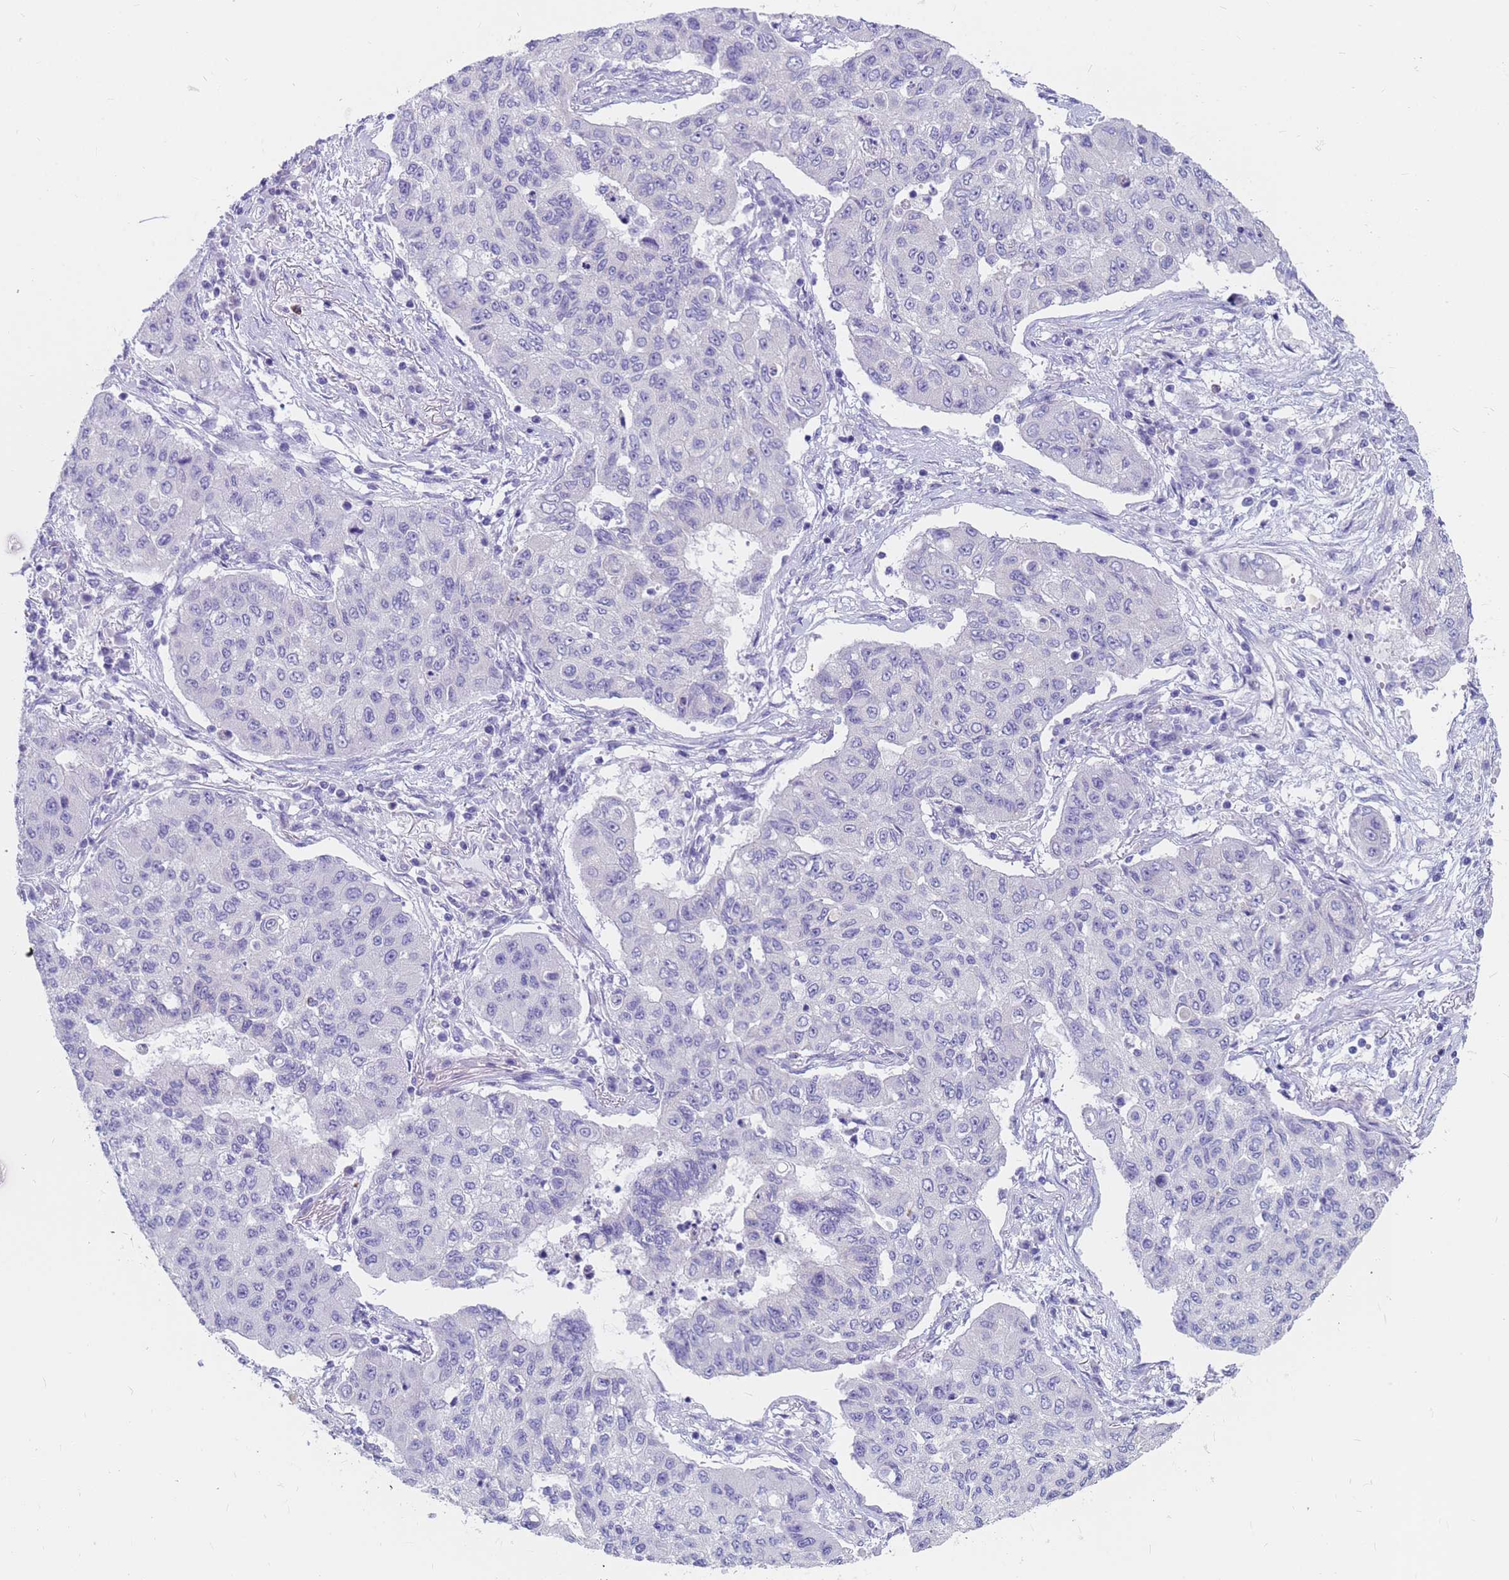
{"staining": {"intensity": "negative", "quantity": "none", "location": "none"}, "tissue": "lung cancer", "cell_type": "Tumor cells", "image_type": "cancer", "snomed": [{"axis": "morphology", "description": "Squamous cell carcinoma, NOS"}, {"axis": "topography", "description": "Lung"}], "caption": "Immunohistochemistry histopathology image of neoplastic tissue: lung squamous cell carcinoma stained with DAB (3,3'-diaminobenzidine) shows no significant protein positivity in tumor cells.", "gene": "RNASE2", "patient": {"sex": "male", "age": 74}}